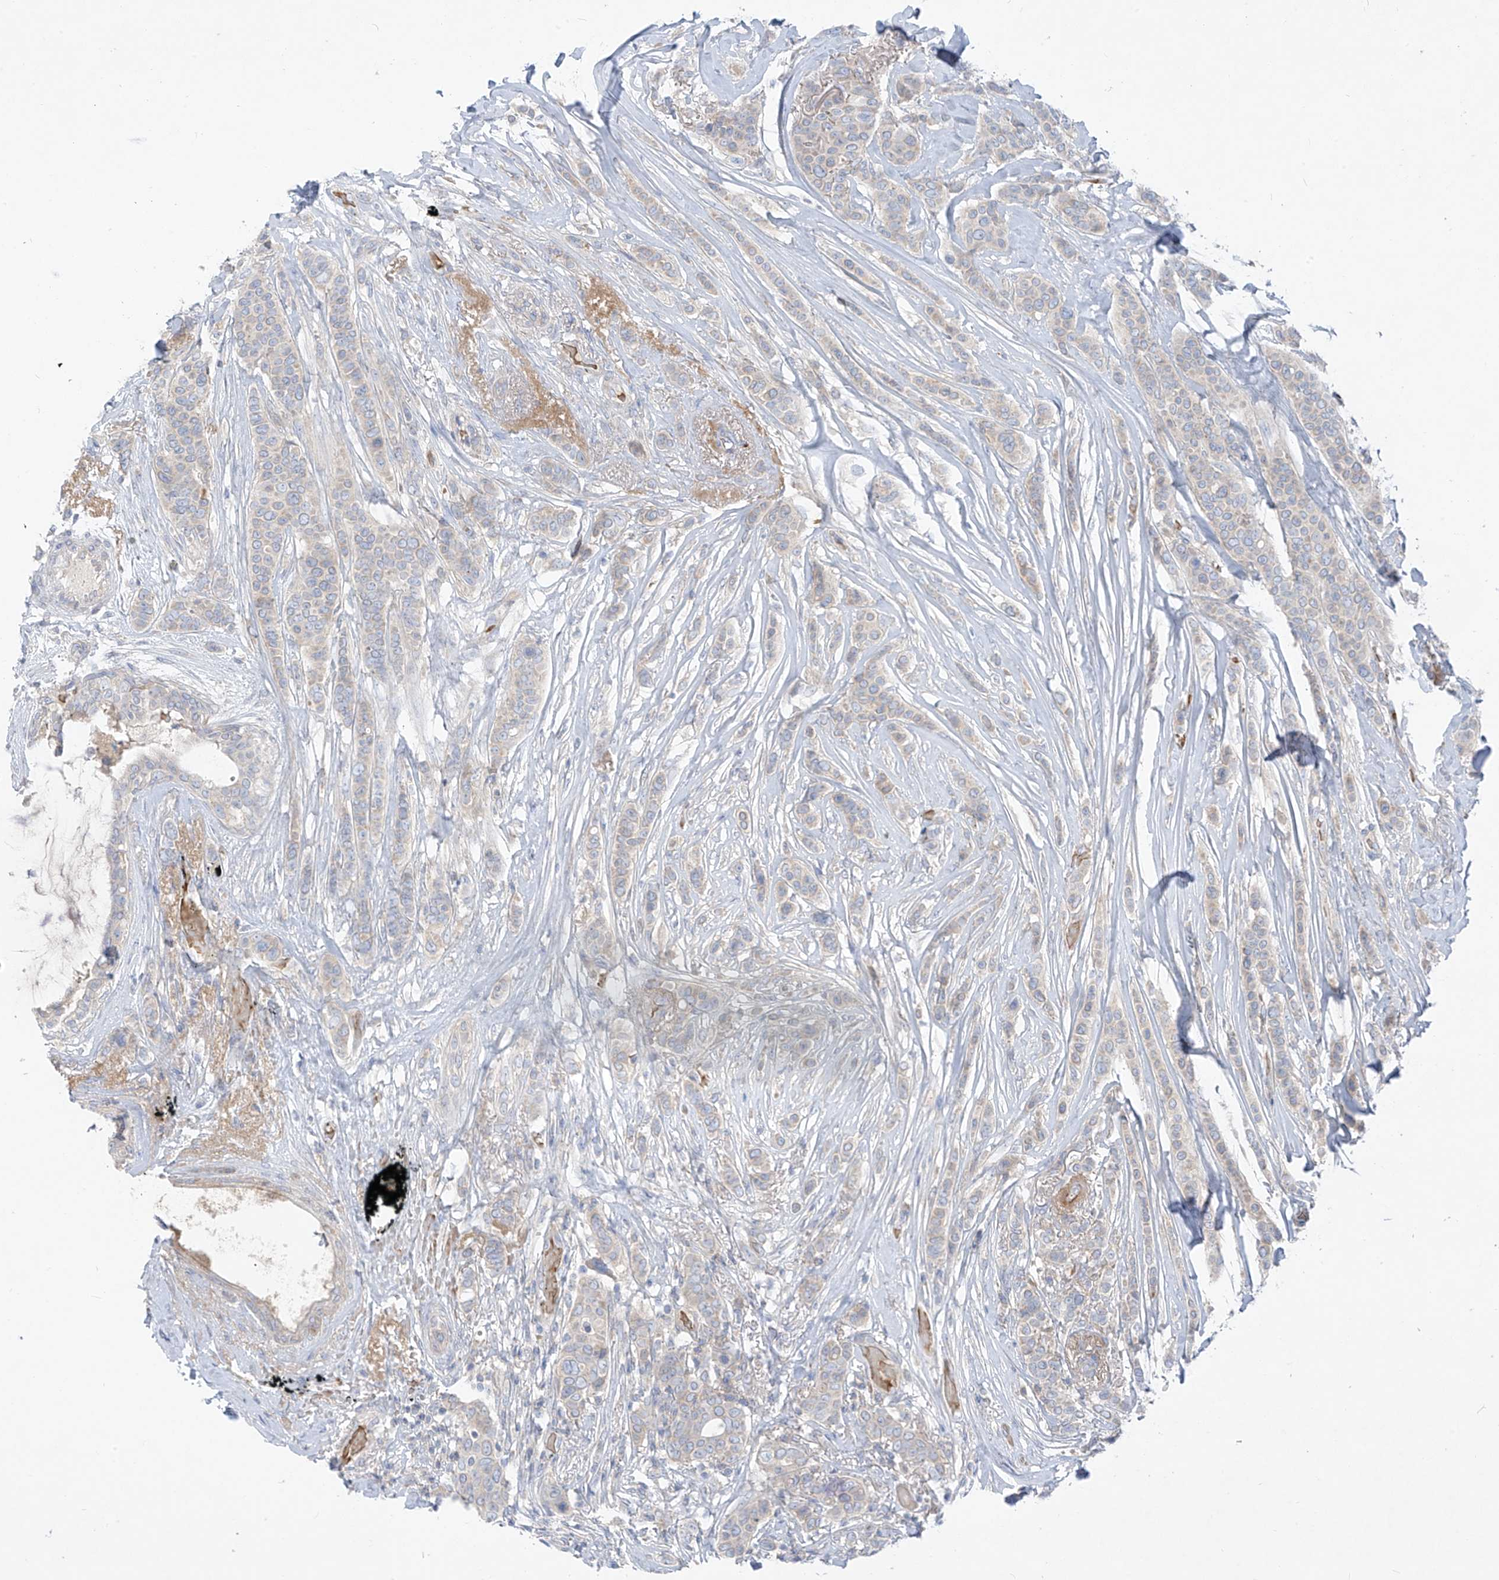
{"staining": {"intensity": "negative", "quantity": "none", "location": "none"}, "tissue": "breast cancer", "cell_type": "Tumor cells", "image_type": "cancer", "snomed": [{"axis": "morphology", "description": "Lobular carcinoma"}, {"axis": "topography", "description": "Breast"}], "caption": "This is an IHC image of human breast cancer (lobular carcinoma). There is no positivity in tumor cells.", "gene": "DGKQ", "patient": {"sex": "female", "age": 51}}